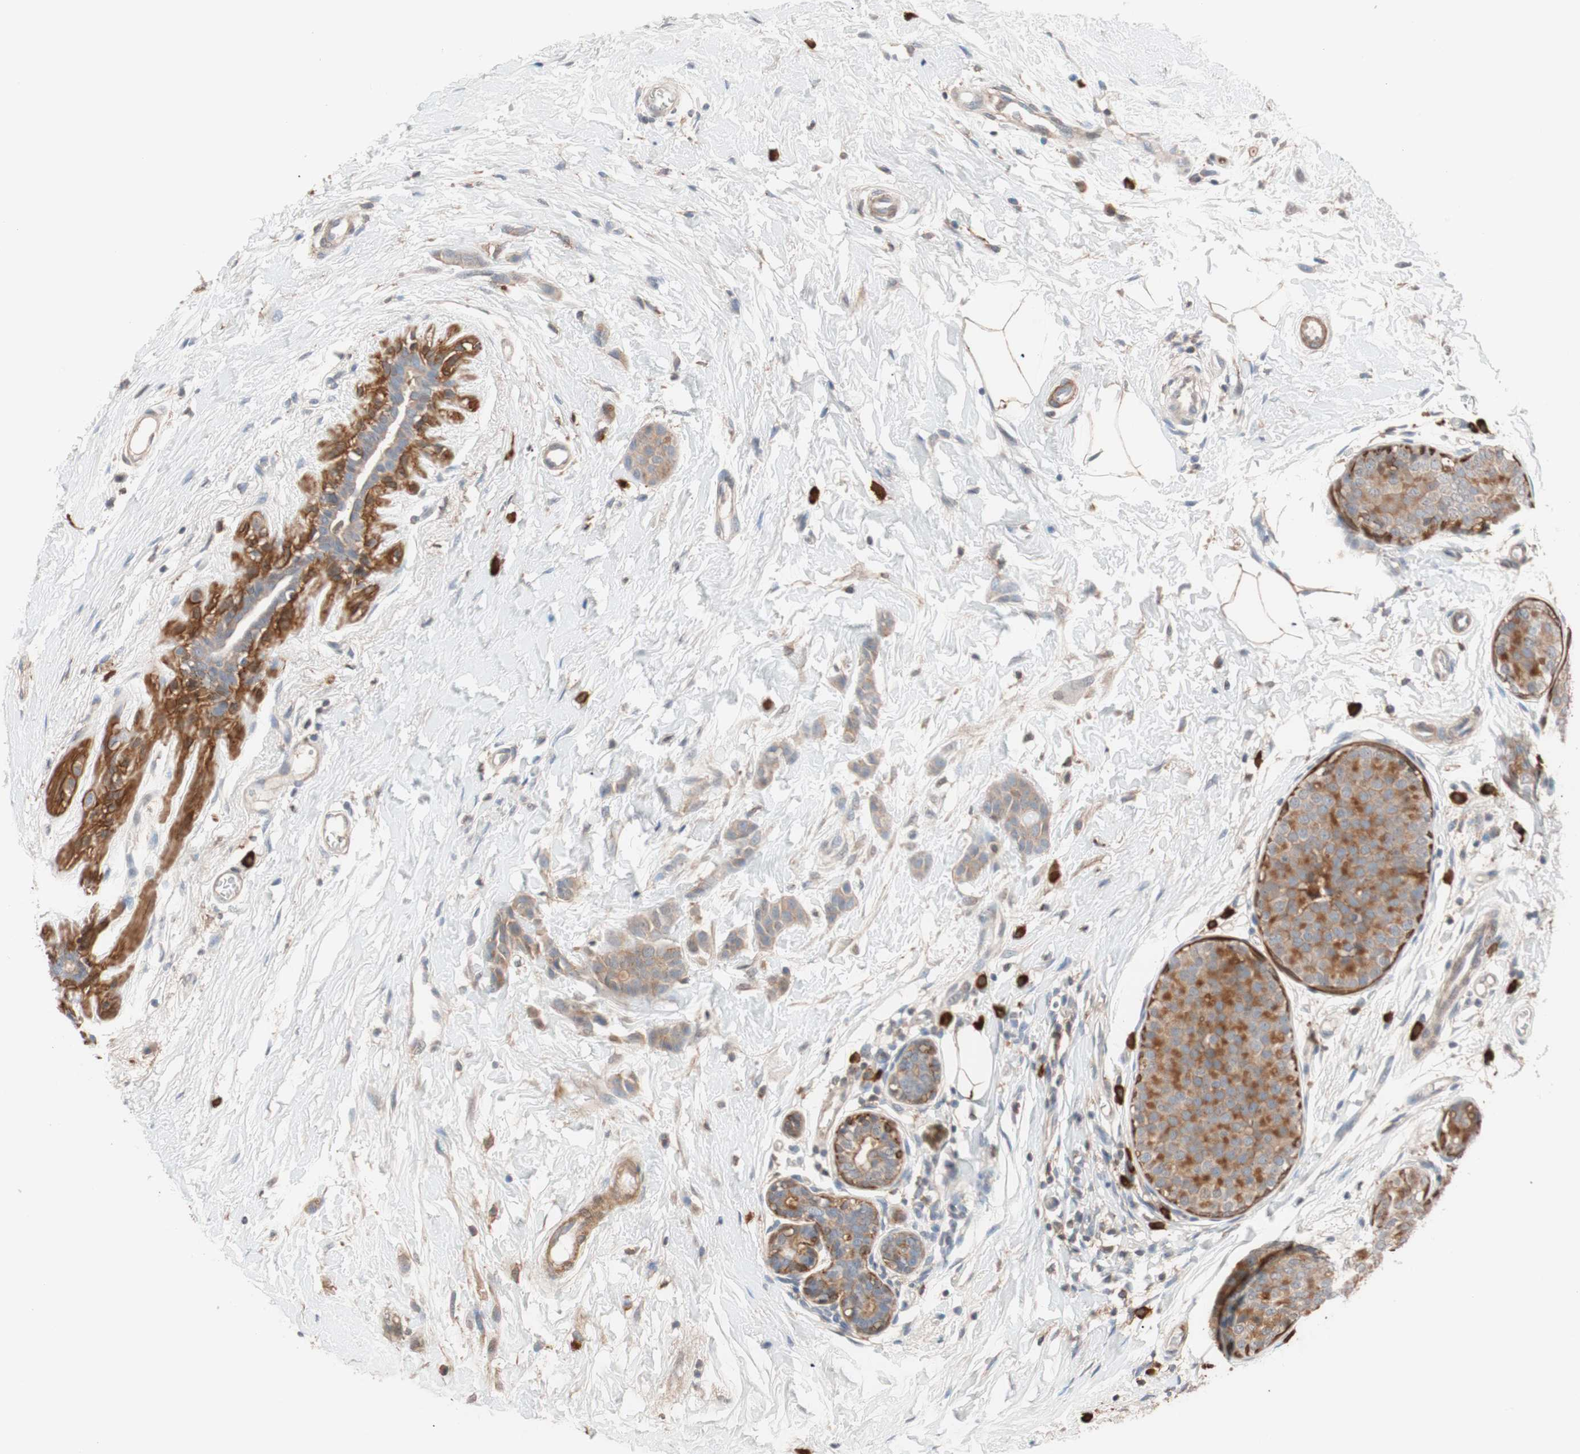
{"staining": {"intensity": "weak", "quantity": "25%-75%", "location": "cytoplasmic/membranous"}, "tissue": "breast cancer", "cell_type": "Tumor cells", "image_type": "cancer", "snomed": [{"axis": "morphology", "description": "Lobular carcinoma, in situ"}, {"axis": "morphology", "description": "Lobular carcinoma"}, {"axis": "topography", "description": "Breast"}], "caption": "Tumor cells show weak cytoplasmic/membranous staining in about 25%-75% of cells in breast cancer.", "gene": "LITAF", "patient": {"sex": "female", "age": 41}}